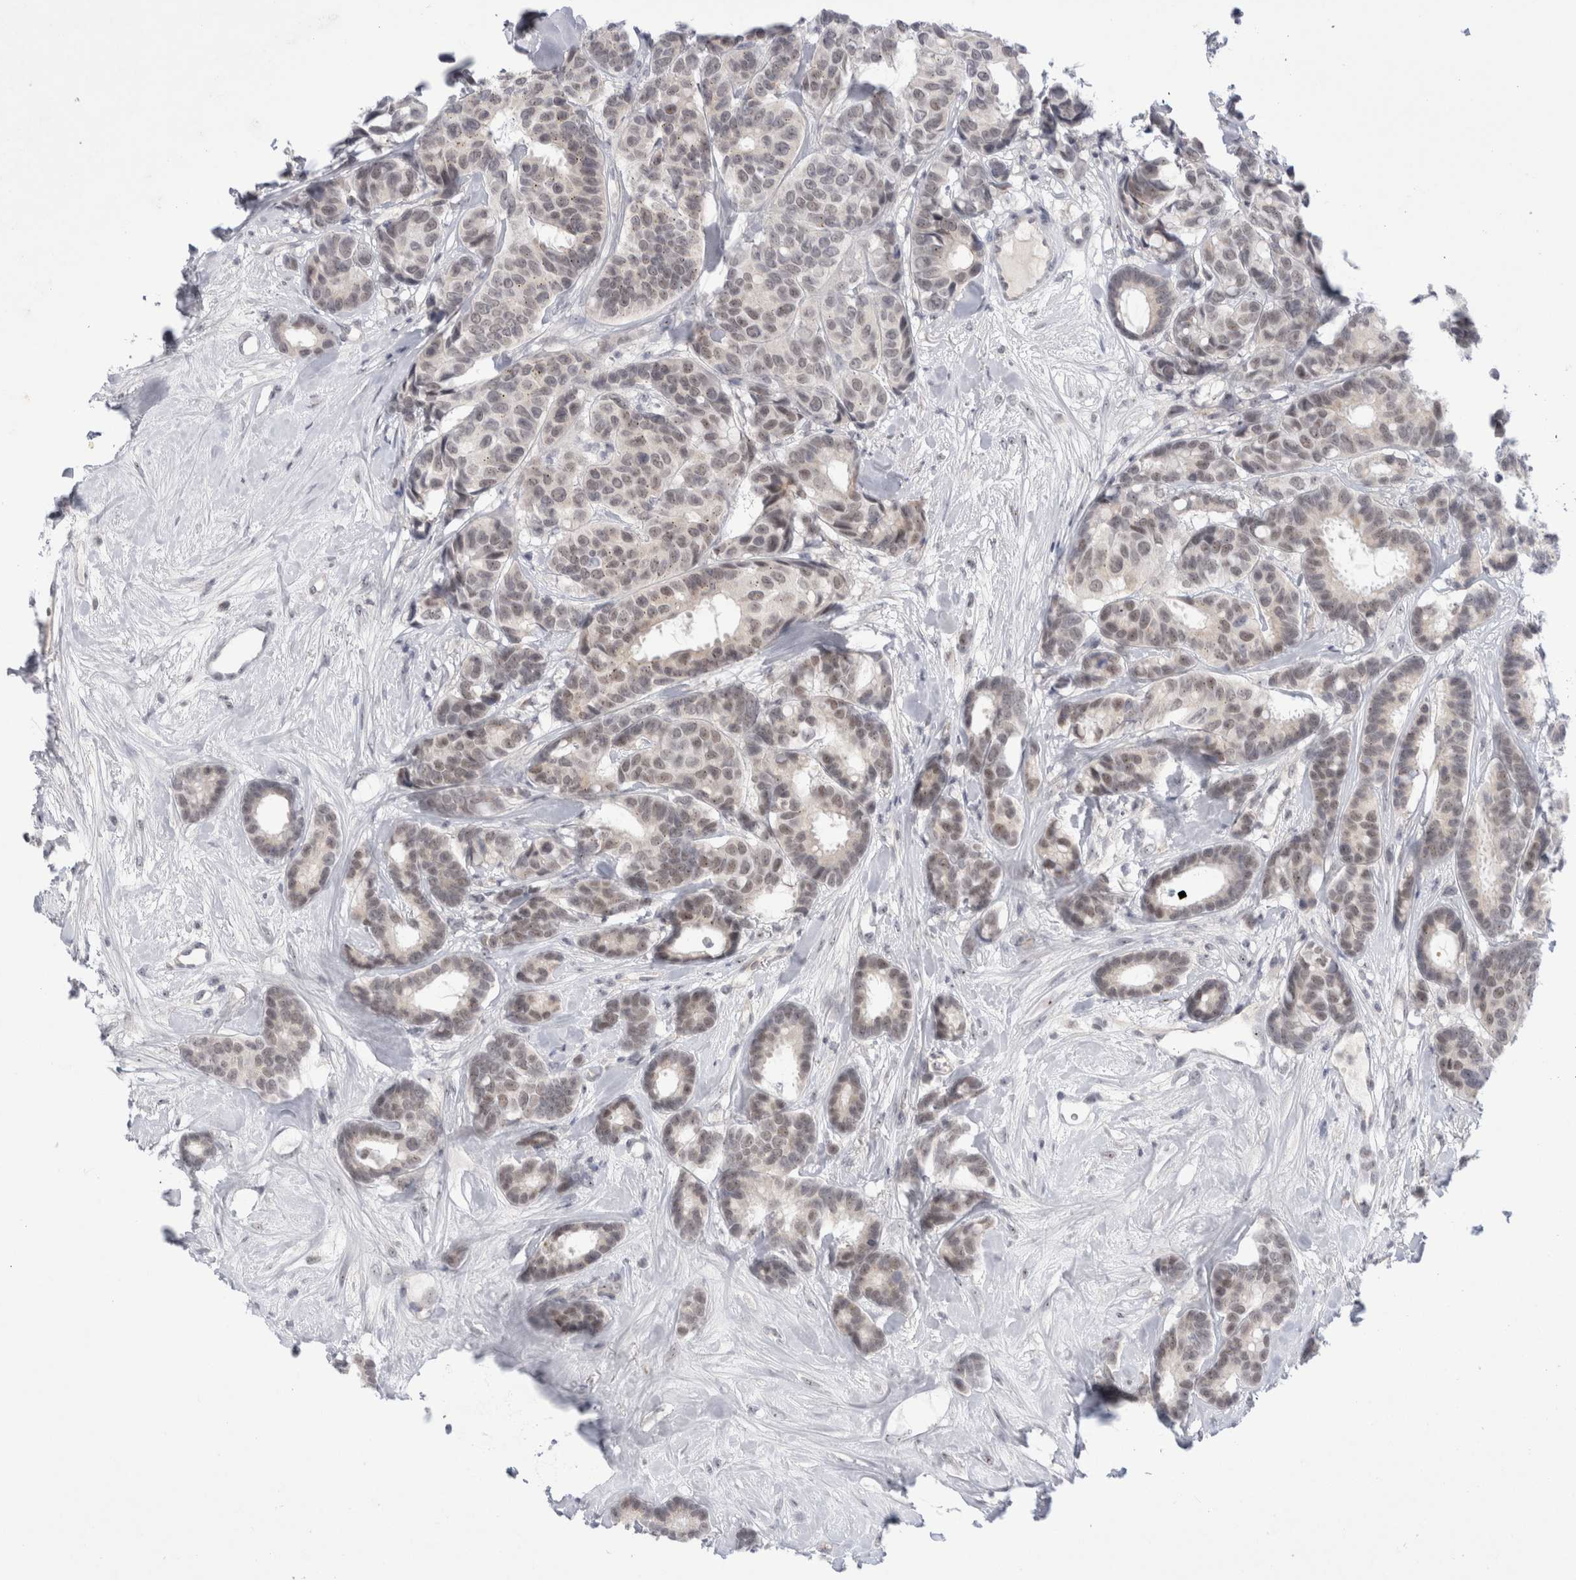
{"staining": {"intensity": "weak", "quantity": "25%-75%", "location": "nuclear"}, "tissue": "breast cancer", "cell_type": "Tumor cells", "image_type": "cancer", "snomed": [{"axis": "morphology", "description": "Duct carcinoma"}, {"axis": "topography", "description": "Breast"}], "caption": "This is a micrograph of immunohistochemistry staining of breast intraductal carcinoma, which shows weak staining in the nuclear of tumor cells.", "gene": "CERS5", "patient": {"sex": "female", "age": 87}}